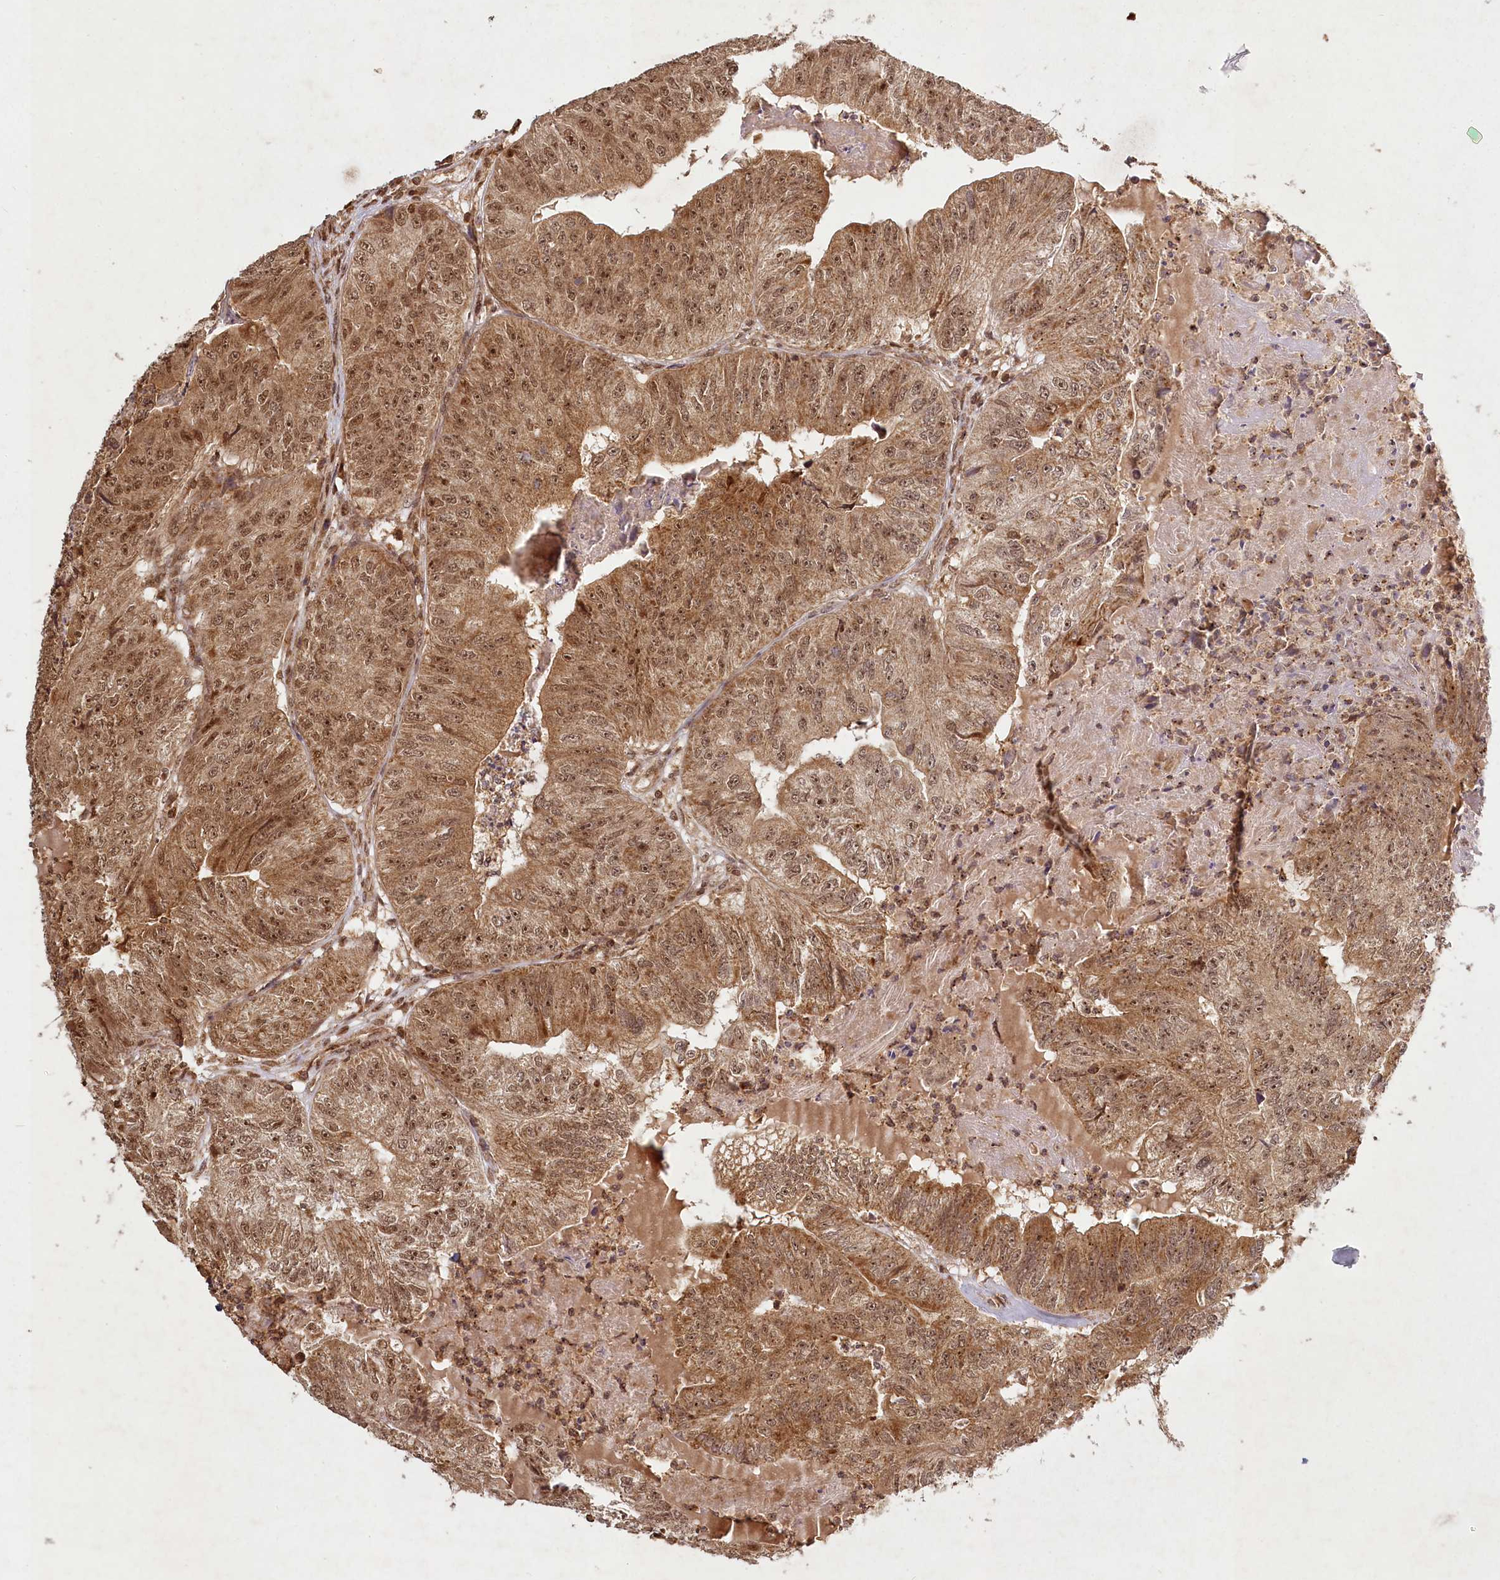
{"staining": {"intensity": "strong", "quantity": ">75%", "location": "cytoplasmic/membranous,nuclear"}, "tissue": "colorectal cancer", "cell_type": "Tumor cells", "image_type": "cancer", "snomed": [{"axis": "morphology", "description": "Adenocarcinoma, NOS"}, {"axis": "topography", "description": "Colon"}], "caption": "DAB (3,3'-diaminobenzidine) immunohistochemical staining of human colorectal cancer (adenocarcinoma) displays strong cytoplasmic/membranous and nuclear protein expression in about >75% of tumor cells.", "gene": "MICU1", "patient": {"sex": "female", "age": 67}}